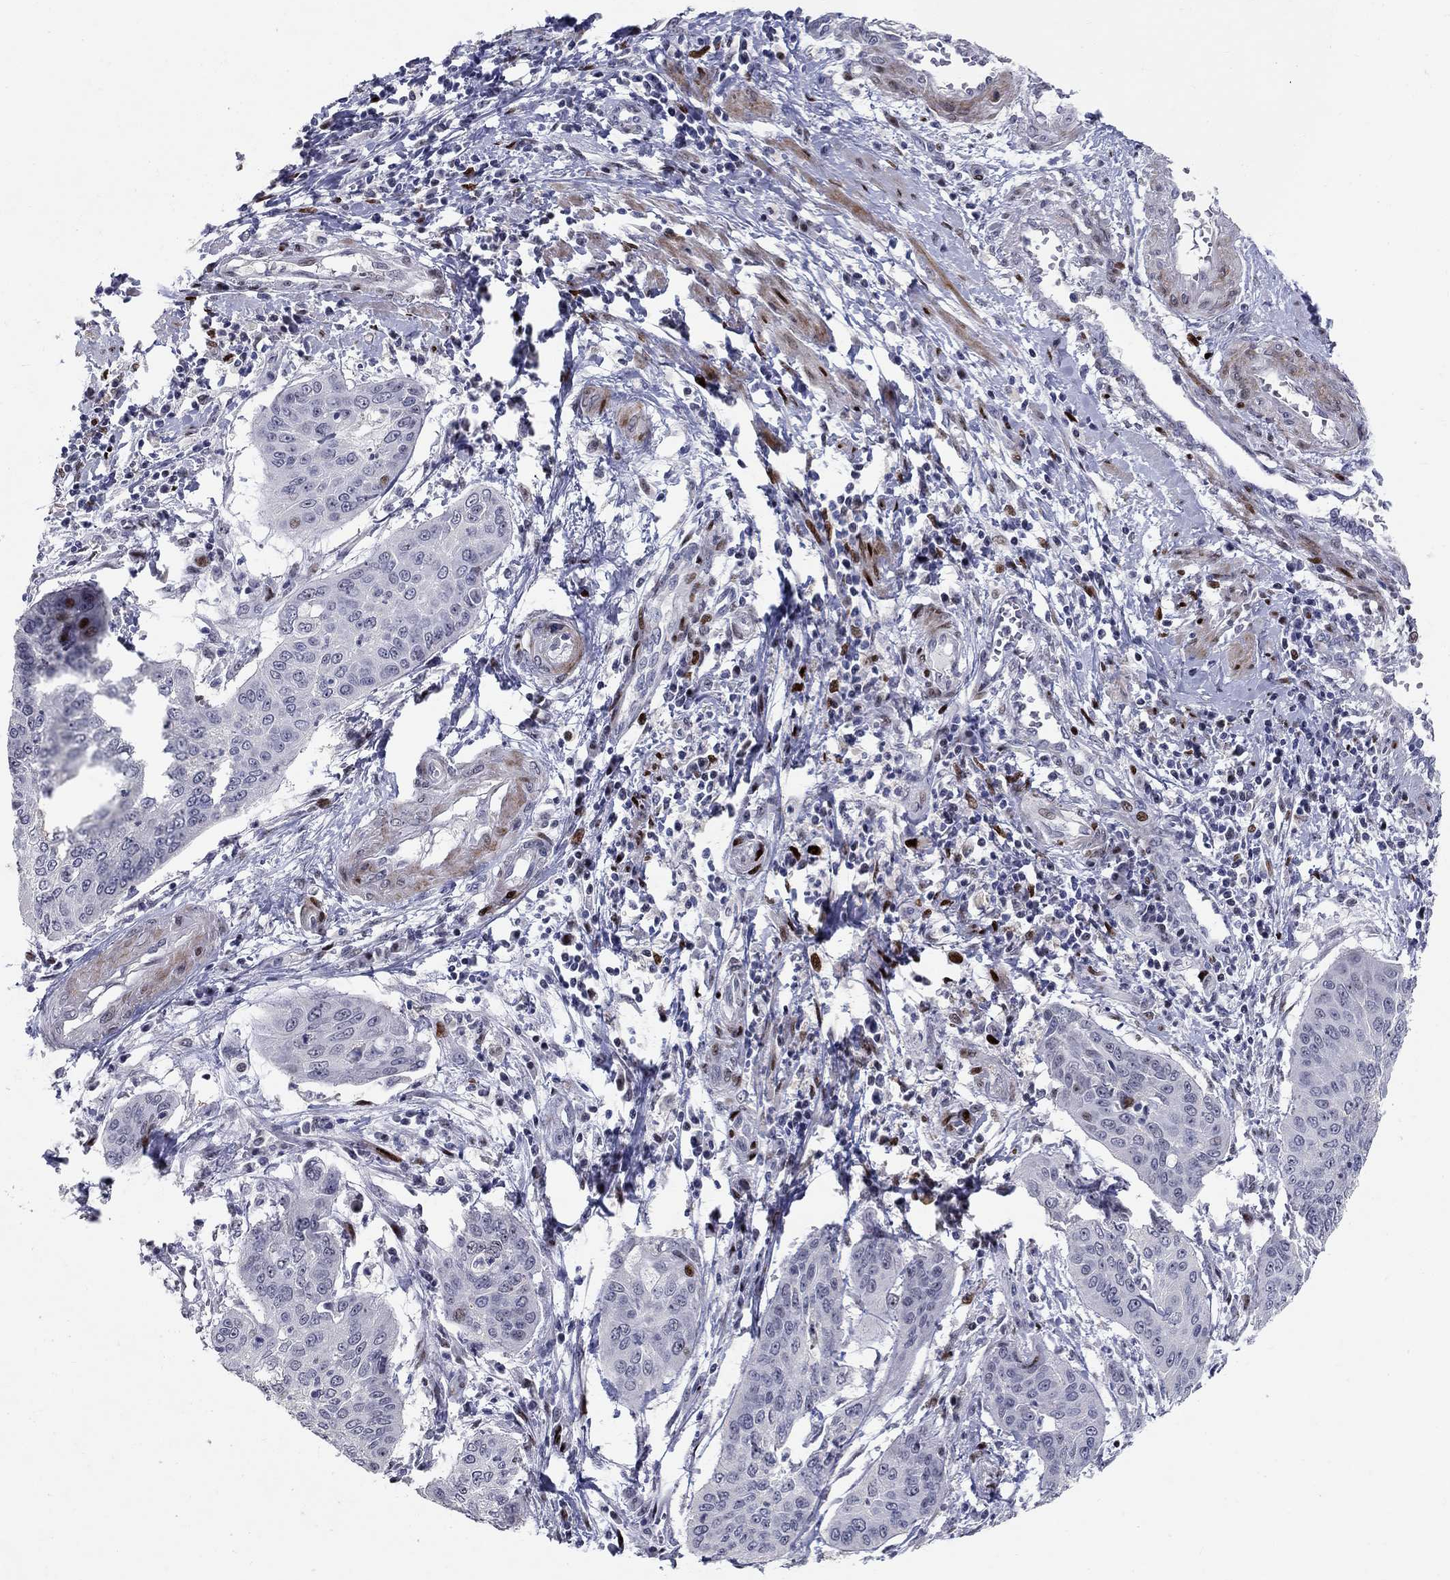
{"staining": {"intensity": "strong", "quantity": "<25%", "location": "nuclear"}, "tissue": "cervical cancer", "cell_type": "Tumor cells", "image_type": "cancer", "snomed": [{"axis": "morphology", "description": "Squamous cell carcinoma, NOS"}, {"axis": "topography", "description": "Cervix"}], "caption": "Protein staining of squamous cell carcinoma (cervical) tissue demonstrates strong nuclear expression in approximately <25% of tumor cells.", "gene": "RAPGEF5", "patient": {"sex": "female", "age": 39}}